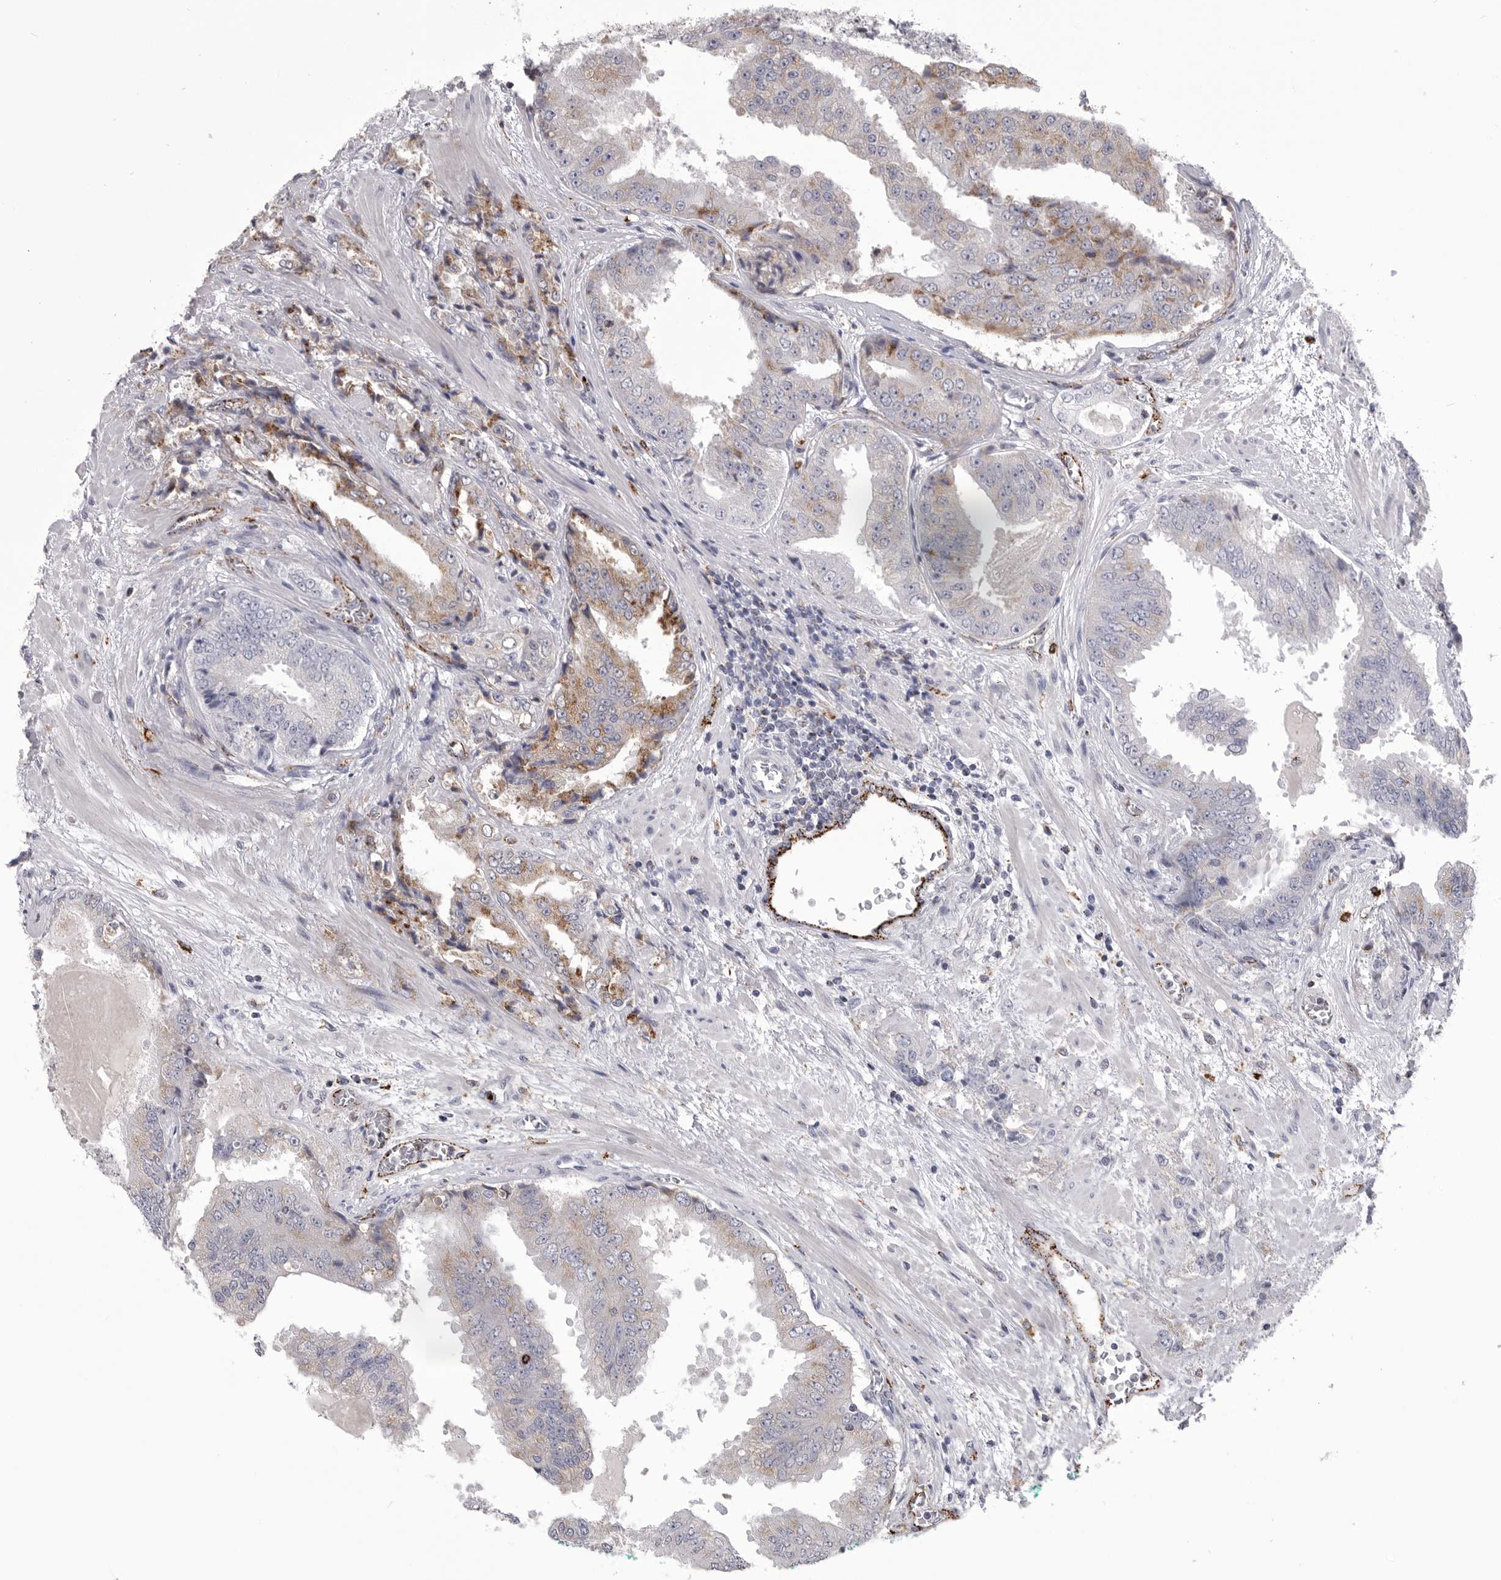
{"staining": {"intensity": "weak", "quantity": "<25%", "location": "cytoplasmic/membranous"}, "tissue": "prostate cancer", "cell_type": "Tumor cells", "image_type": "cancer", "snomed": [{"axis": "morphology", "description": "Adenocarcinoma, High grade"}, {"axis": "topography", "description": "Prostate"}], "caption": "Tumor cells are negative for brown protein staining in prostate cancer (adenocarcinoma (high-grade)).", "gene": "PSPN", "patient": {"sex": "male", "age": 58}}